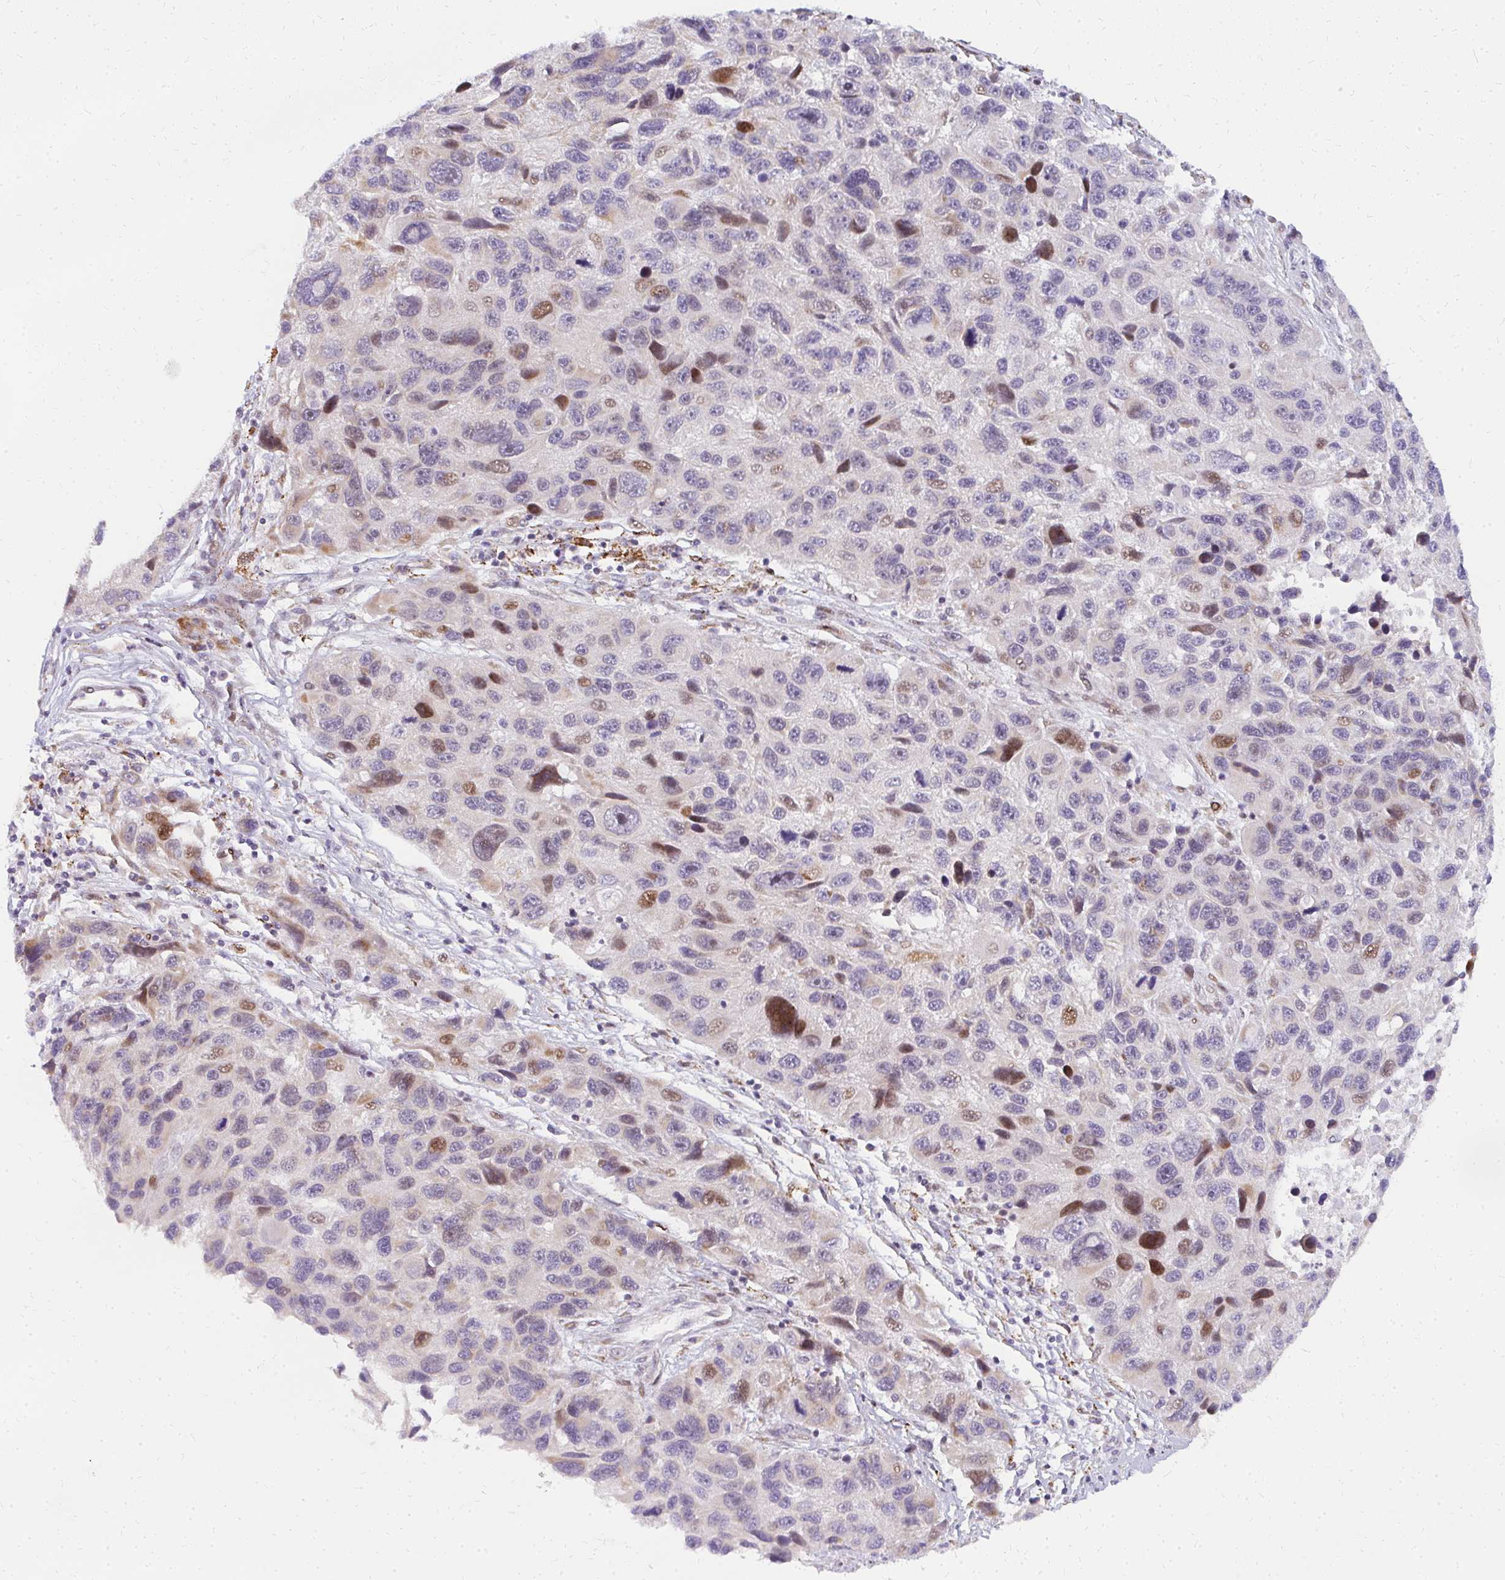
{"staining": {"intensity": "strong", "quantity": "<25%", "location": "nuclear"}, "tissue": "melanoma", "cell_type": "Tumor cells", "image_type": "cancer", "snomed": [{"axis": "morphology", "description": "Malignant melanoma, NOS"}, {"axis": "topography", "description": "Skin"}], "caption": "An immunohistochemistry (IHC) micrograph of tumor tissue is shown. Protein staining in brown shows strong nuclear positivity in melanoma within tumor cells.", "gene": "PLA2G5", "patient": {"sex": "male", "age": 53}}